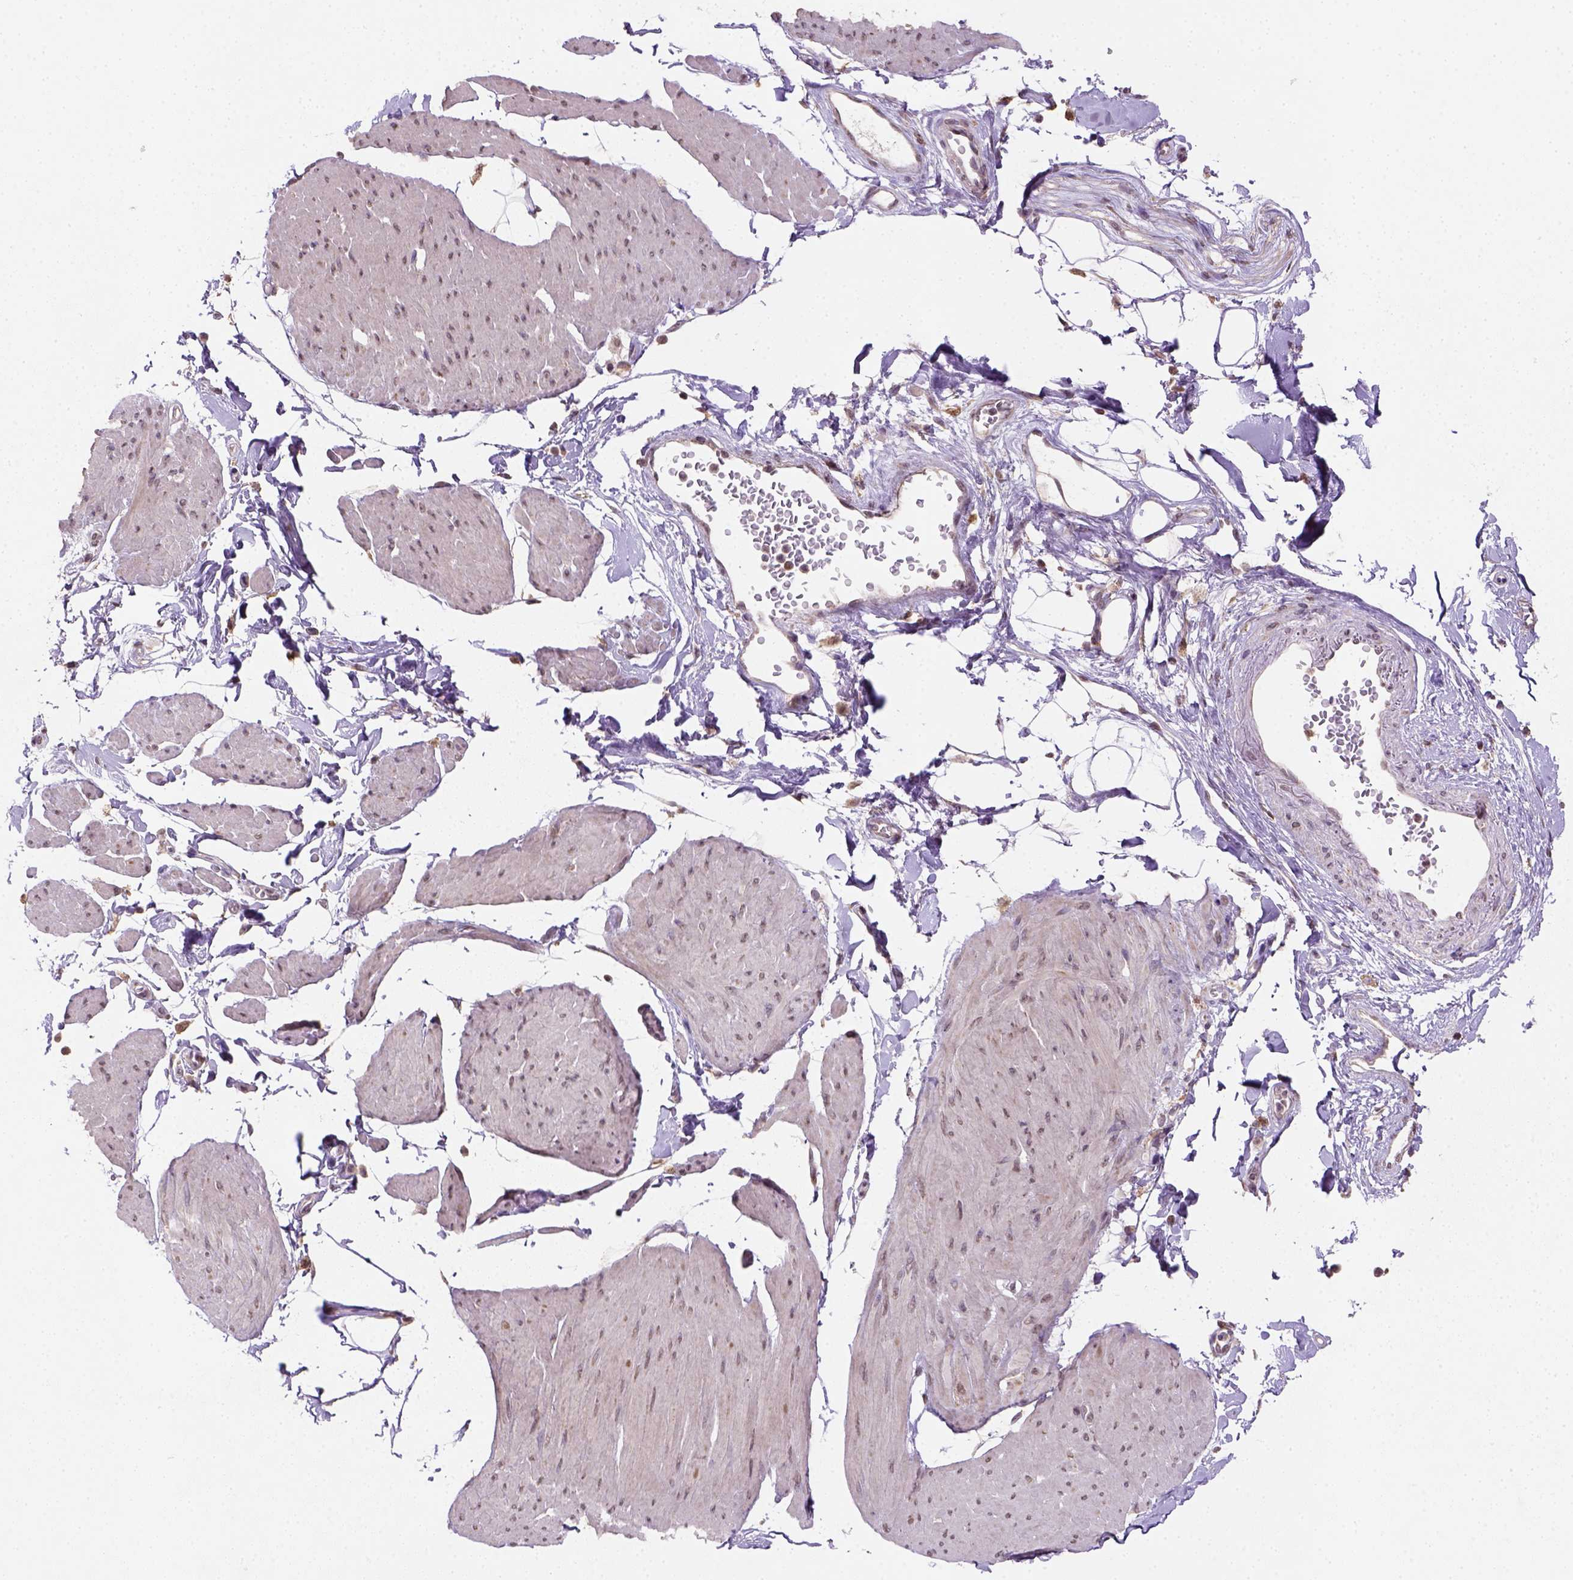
{"staining": {"intensity": "weak", "quantity": ">75%", "location": "nuclear"}, "tissue": "smooth muscle", "cell_type": "Smooth muscle cells", "image_type": "normal", "snomed": [{"axis": "morphology", "description": "Normal tissue, NOS"}, {"axis": "topography", "description": "Adipose tissue"}, {"axis": "topography", "description": "Smooth muscle"}, {"axis": "topography", "description": "Peripheral nerve tissue"}], "caption": "A brown stain highlights weak nuclear positivity of a protein in smooth muscle cells of benign human smooth muscle. The staining was performed using DAB (3,3'-diaminobenzidine), with brown indicating positive protein expression. Nuclei are stained blue with hematoxylin.", "gene": "NUDT10", "patient": {"sex": "male", "age": 83}}